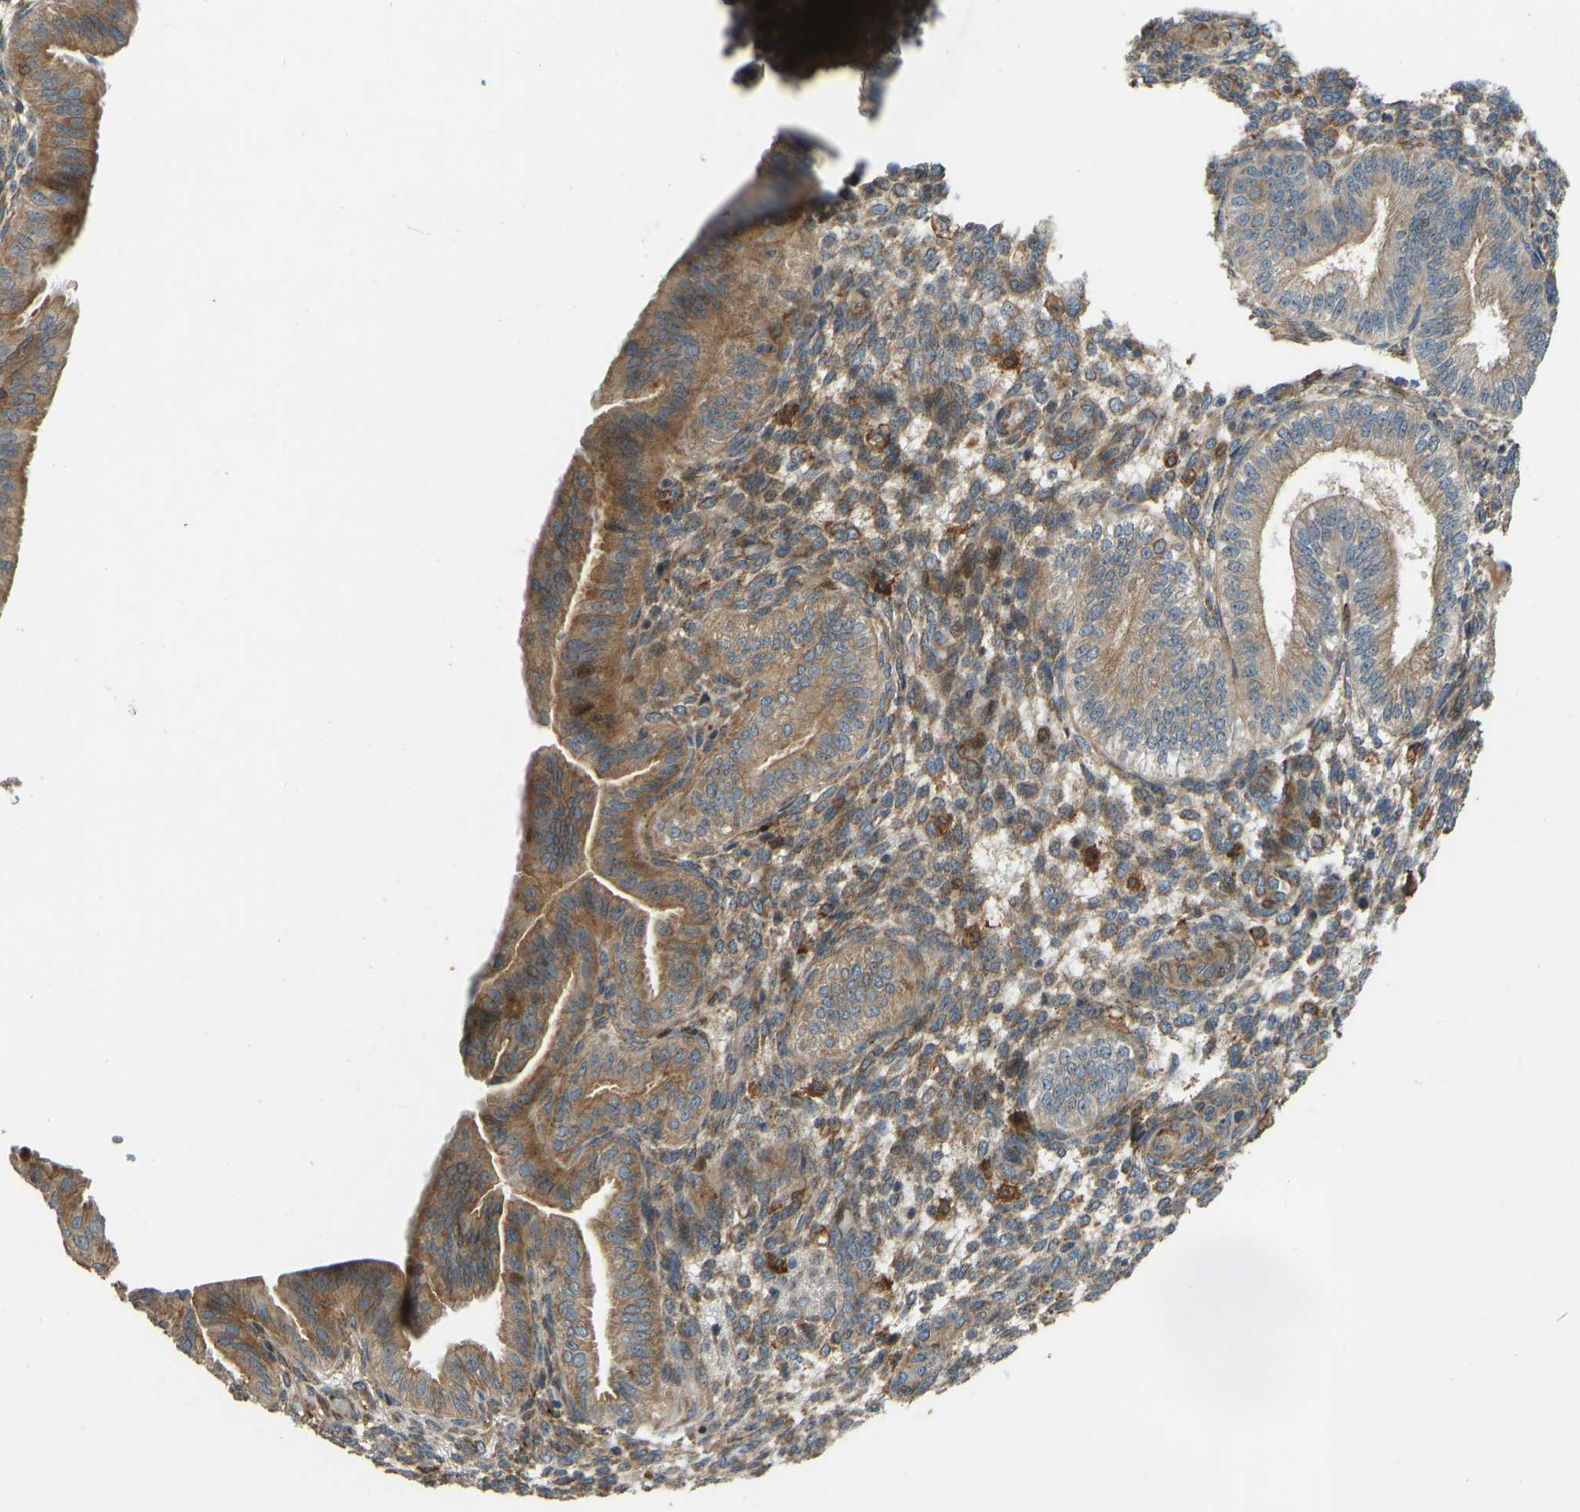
{"staining": {"intensity": "strong", "quantity": ">75%", "location": "cytoplasmic/membranous"}, "tissue": "endometrium", "cell_type": "Cells in endometrial stroma", "image_type": "normal", "snomed": [{"axis": "morphology", "description": "Normal tissue, NOS"}, {"axis": "topography", "description": "Endometrium"}], "caption": "Cells in endometrial stroma demonstrate high levels of strong cytoplasmic/membranous positivity in about >75% of cells in unremarkable human endometrium.", "gene": "OS9", "patient": {"sex": "female", "age": 39}}